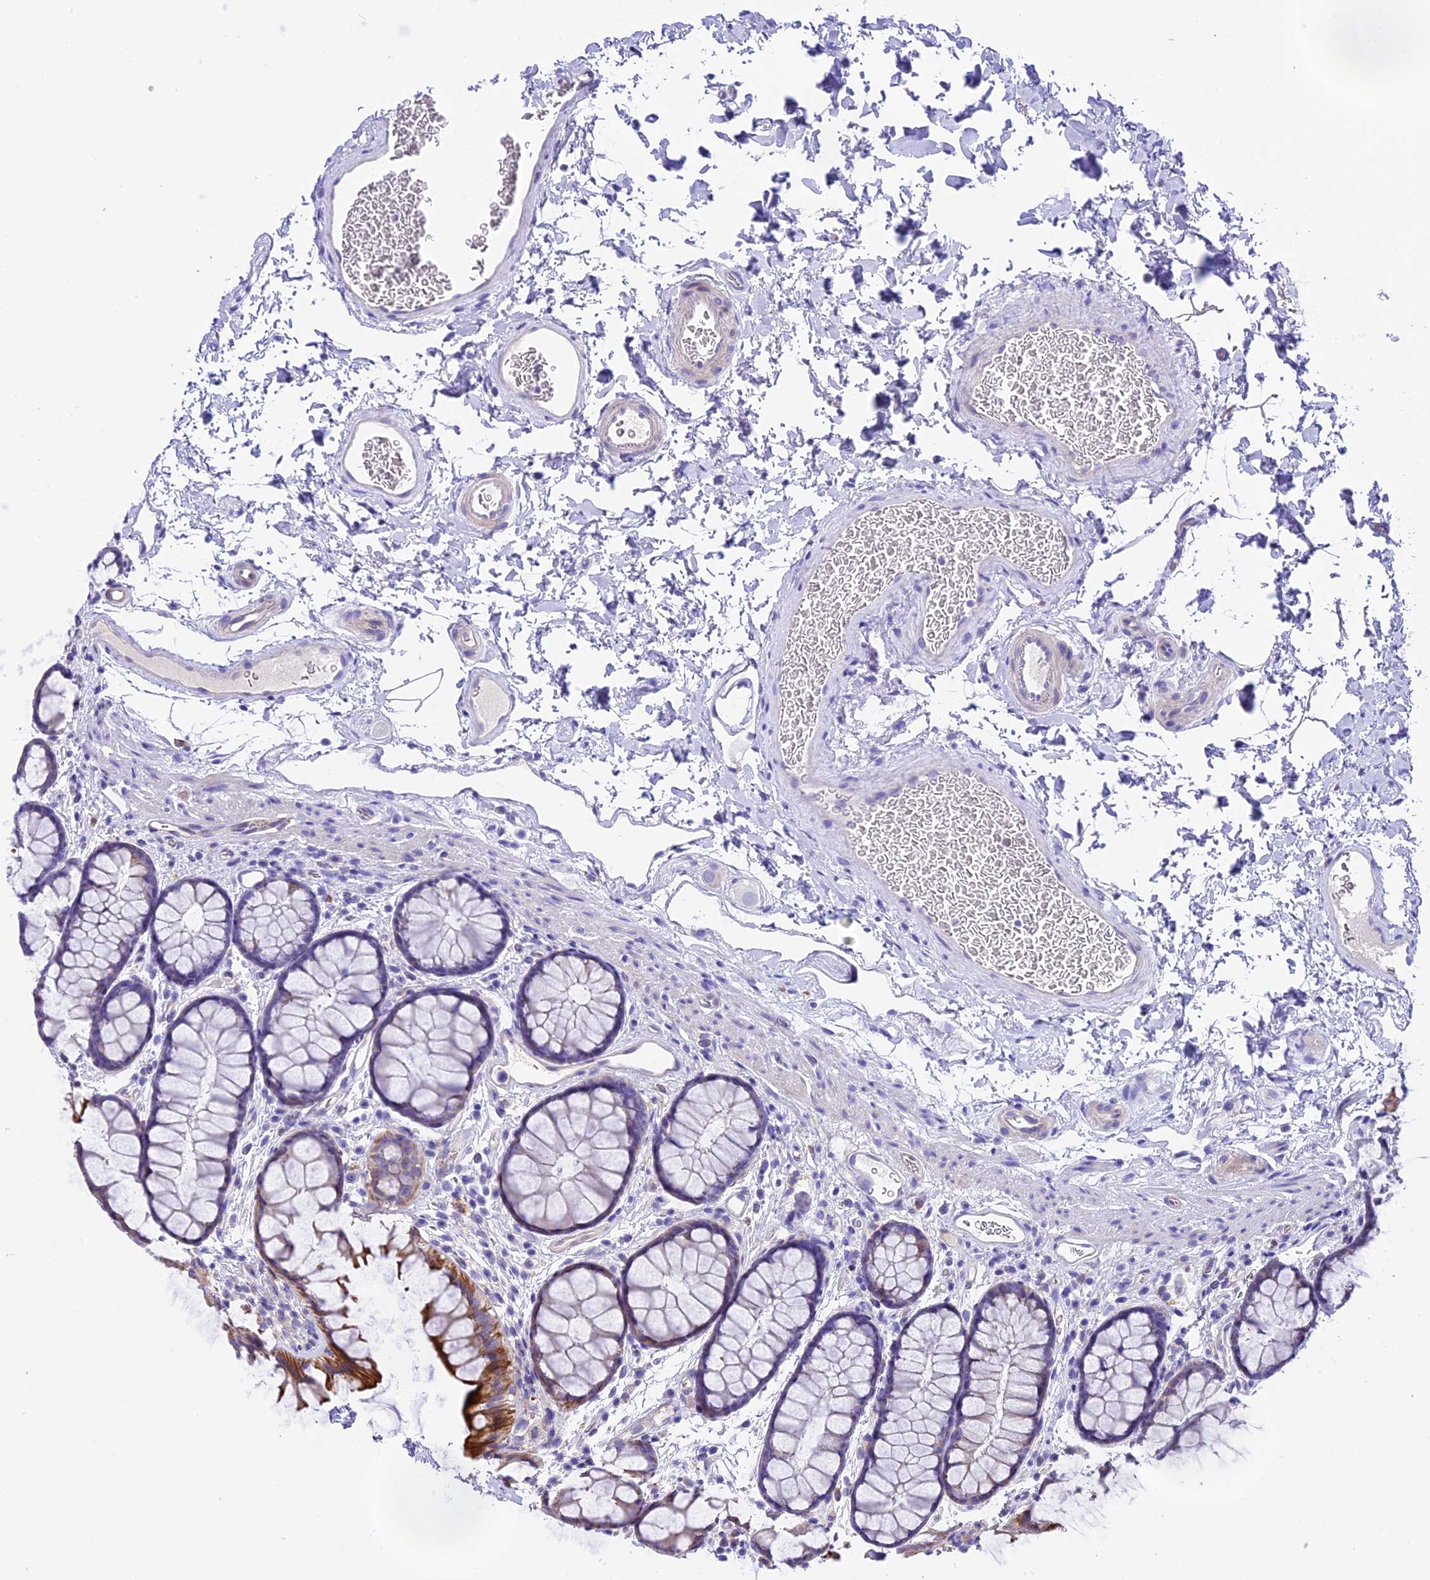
{"staining": {"intensity": "negative", "quantity": "none", "location": "none"}, "tissue": "colon", "cell_type": "Endothelial cells", "image_type": "normal", "snomed": [{"axis": "morphology", "description": "Normal tissue, NOS"}, {"axis": "topography", "description": "Colon"}], "caption": "This is a micrograph of immunohistochemistry (IHC) staining of unremarkable colon, which shows no expression in endothelial cells.", "gene": "NOD2", "patient": {"sex": "female", "age": 82}}